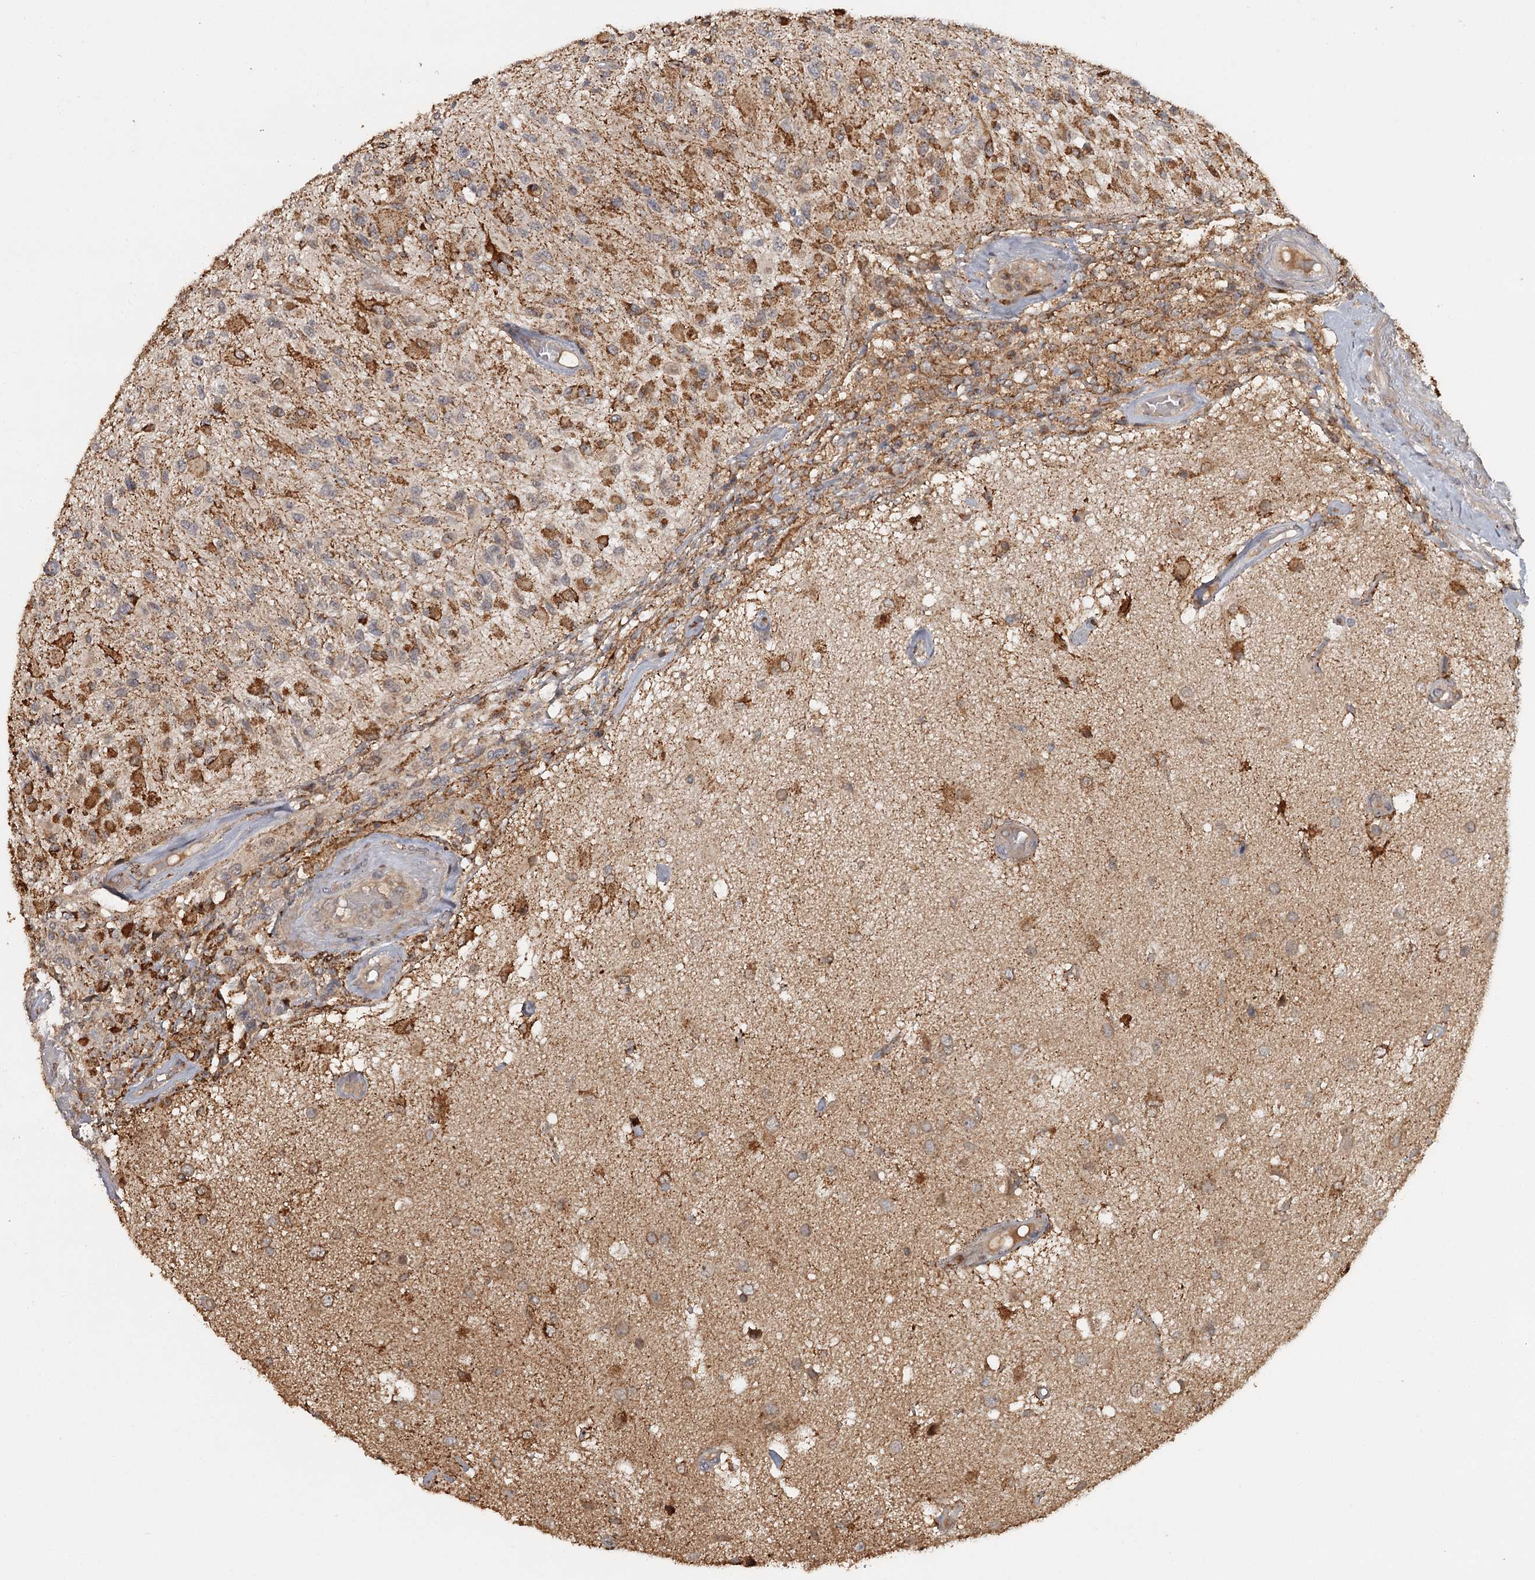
{"staining": {"intensity": "moderate", "quantity": "25%-75%", "location": "cytoplasmic/membranous"}, "tissue": "glioma", "cell_type": "Tumor cells", "image_type": "cancer", "snomed": [{"axis": "morphology", "description": "Glioma, malignant, High grade"}, {"axis": "morphology", "description": "Glioblastoma, NOS"}, {"axis": "topography", "description": "Brain"}], "caption": "A photomicrograph of glioblastoma stained for a protein reveals moderate cytoplasmic/membranous brown staining in tumor cells.", "gene": "FAXC", "patient": {"sex": "male", "age": 60}}